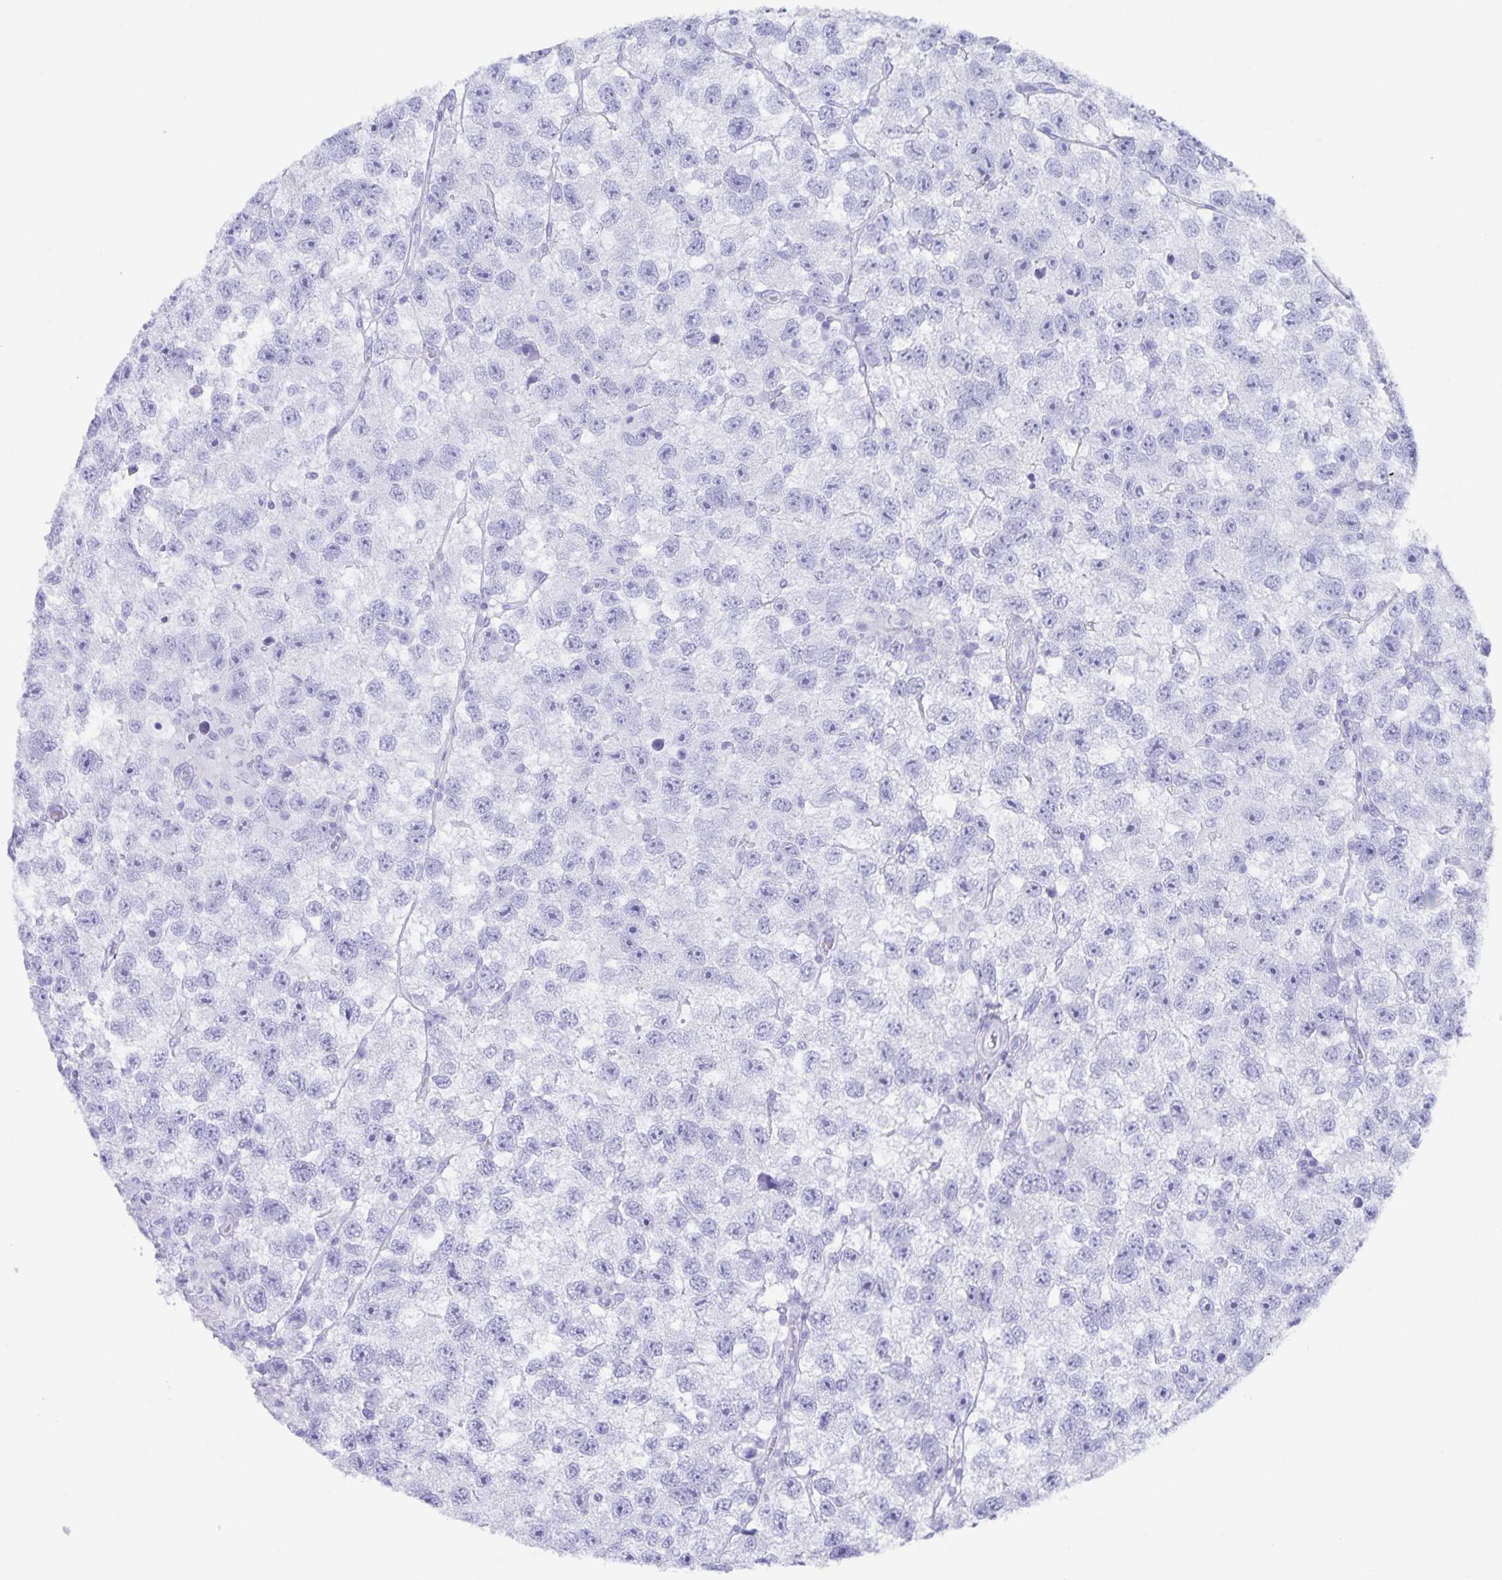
{"staining": {"intensity": "negative", "quantity": "none", "location": "none"}, "tissue": "testis cancer", "cell_type": "Tumor cells", "image_type": "cancer", "snomed": [{"axis": "morphology", "description": "Seminoma, NOS"}, {"axis": "topography", "description": "Testis"}], "caption": "The image shows no staining of tumor cells in seminoma (testis). Brightfield microscopy of immunohistochemistry stained with DAB (brown) and hematoxylin (blue), captured at high magnification.", "gene": "AQP4", "patient": {"sex": "male", "age": 26}}